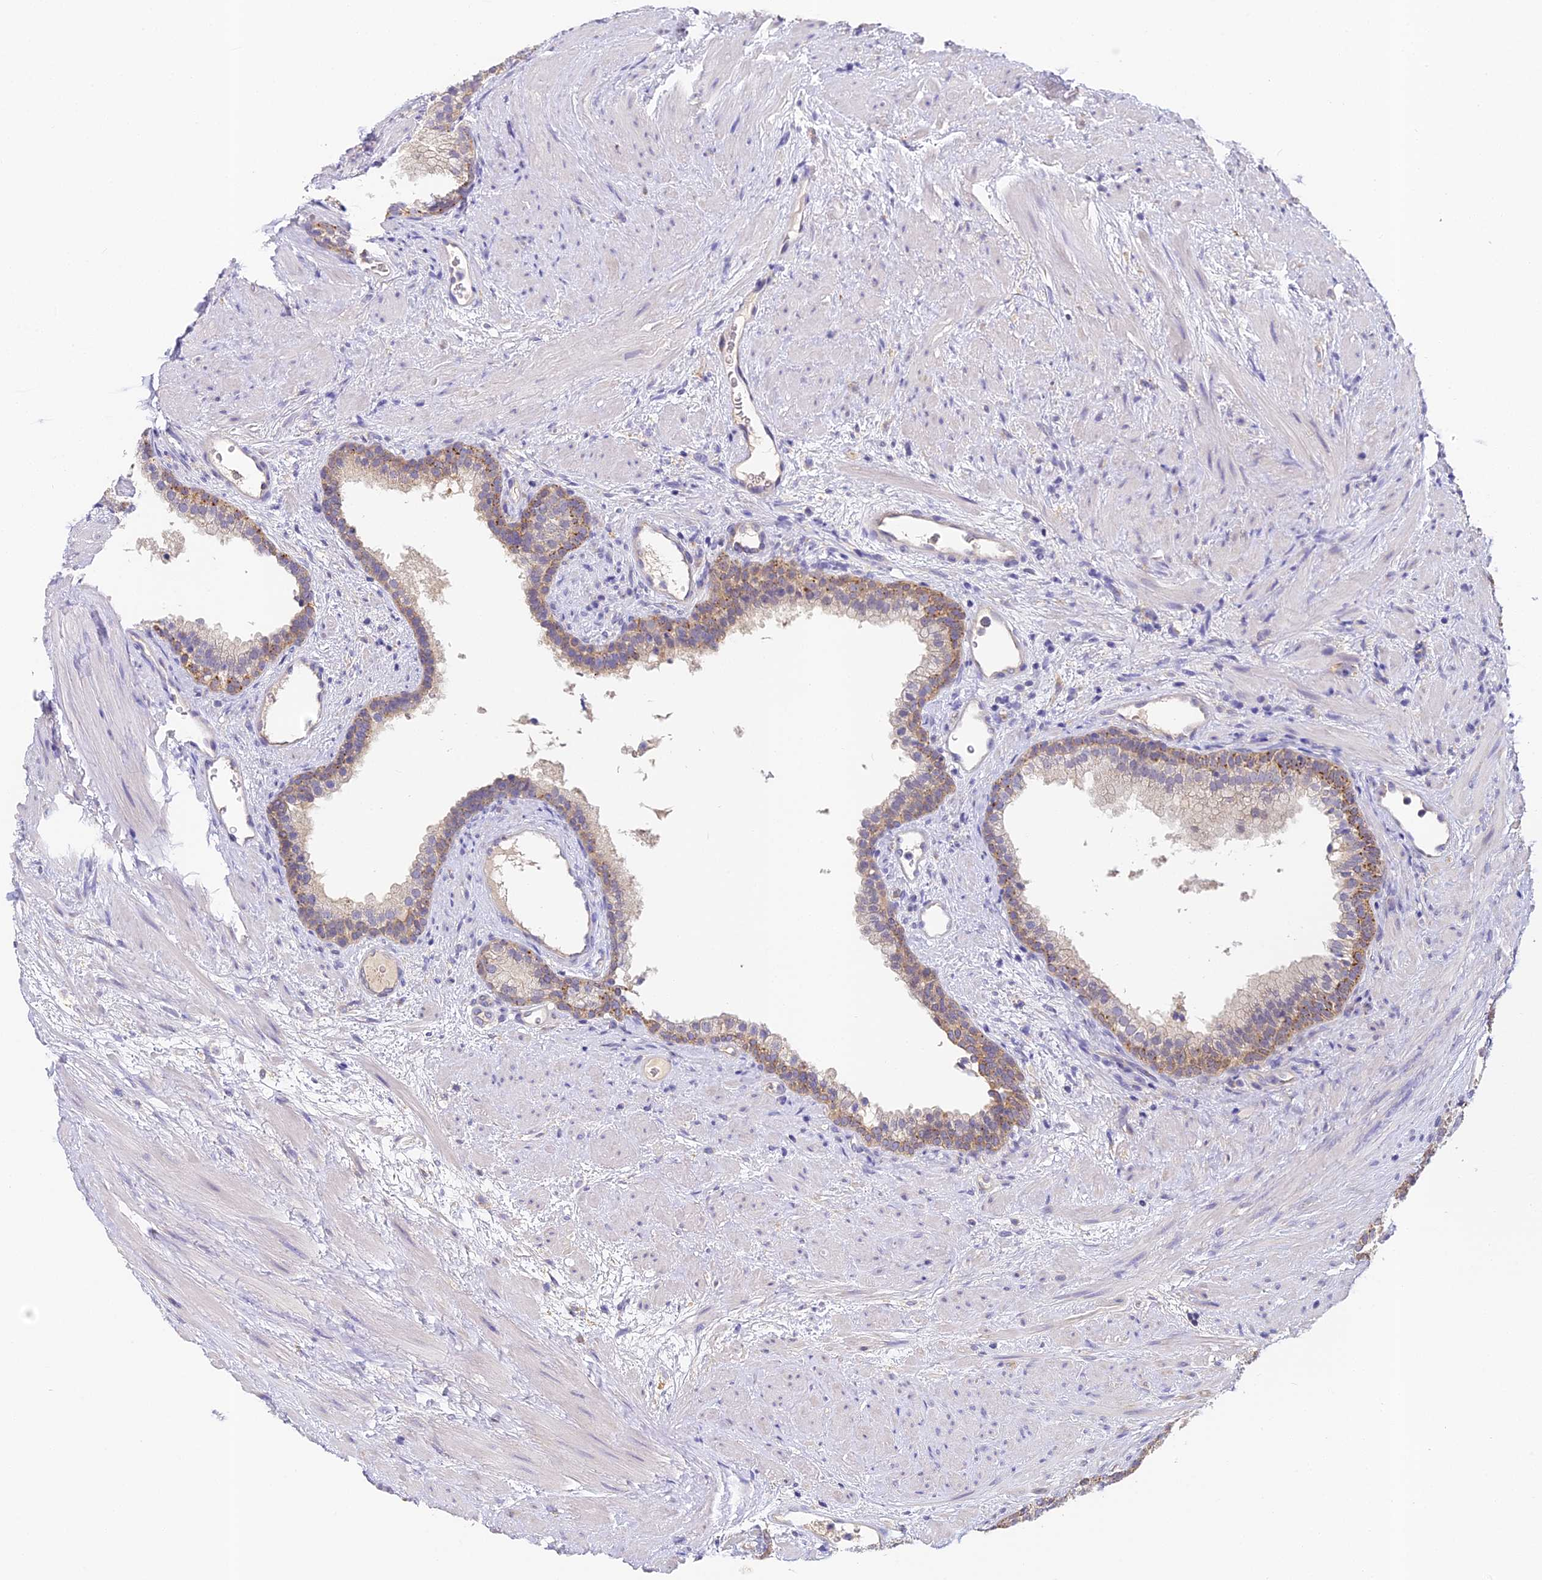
{"staining": {"intensity": "moderate", "quantity": "<25%", "location": "cytoplasmic/membranous"}, "tissue": "prostate", "cell_type": "Glandular cells", "image_type": "normal", "snomed": [{"axis": "morphology", "description": "Normal tissue, NOS"}, {"axis": "topography", "description": "Prostate"}], "caption": "A low amount of moderate cytoplasmic/membranous staining is seen in about <25% of glandular cells in normal prostate.", "gene": "YAE1", "patient": {"sex": "male", "age": 76}}